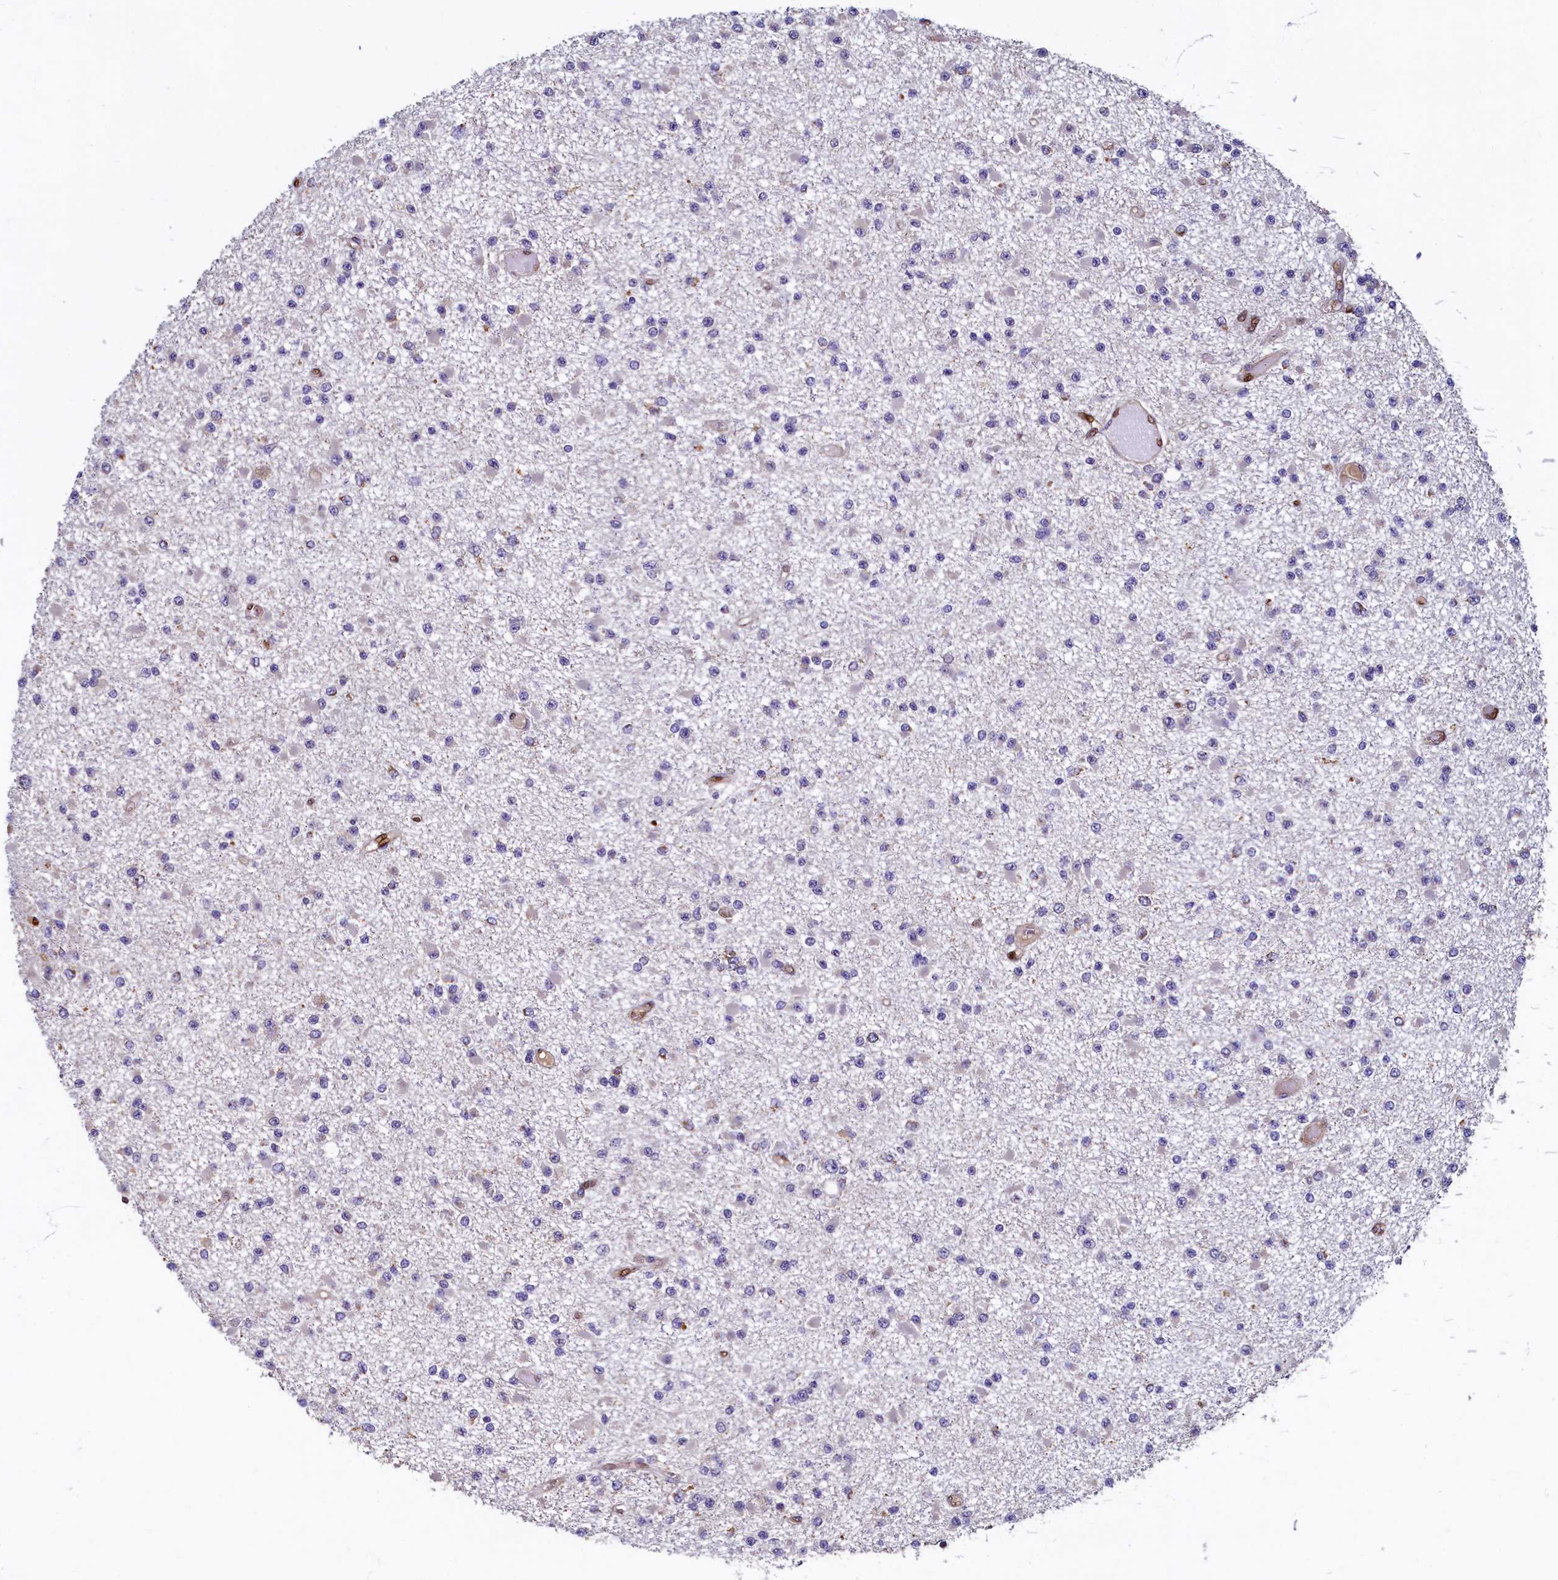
{"staining": {"intensity": "negative", "quantity": "none", "location": "none"}, "tissue": "glioma", "cell_type": "Tumor cells", "image_type": "cancer", "snomed": [{"axis": "morphology", "description": "Glioma, malignant, Low grade"}, {"axis": "topography", "description": "Brain"}], "caption": "Immunohistochemistry (IHC) micrograph of neoplastic tissue: malignant glioma (low-grade) stained with DAB (3,3'-diaminobenzidine) displays no significant protein expression in tumor cells.", "gene": "NCKAP5L", "patient": {"sex": "female", "age": 22}}